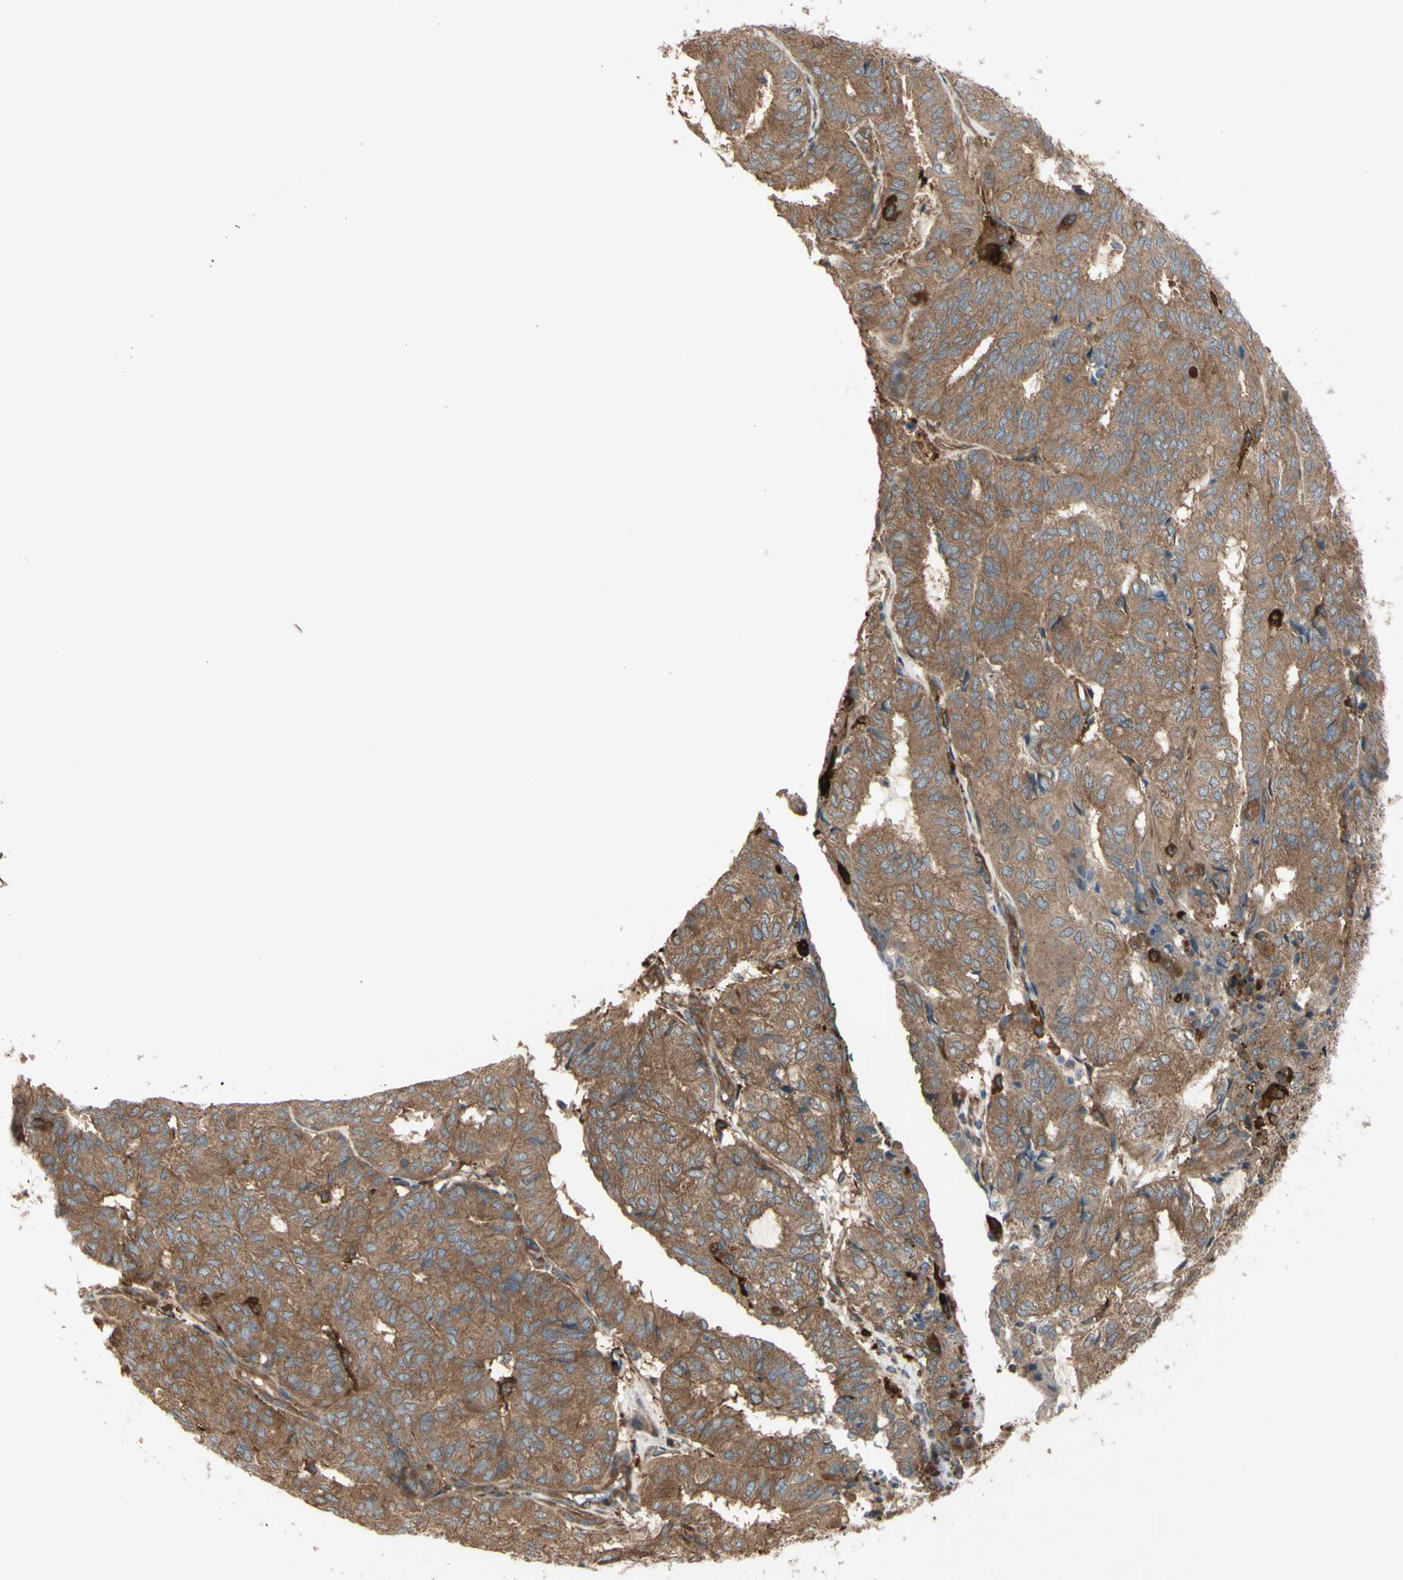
{"staining": {"intensity": "strong", "quantity": ">75%", "location": "cytoplasmic/membranous"}, "tissue": "endometrial cancer", "cell_type": "Tumor cells", "image_type": "cancer", "snomed": [{"axis": "morphology", "description": "Adenocarcinoma, NOS"}, {"axis": "topography", "description": "Uterus"}], "caption": "Protein staining of endometrial cancer tissue reveals strong cytoplasmic/membranous staining in about >75% of tumor cells.", "gene": "PTPN12", "patient": {"sex": "female", "age": 60}}